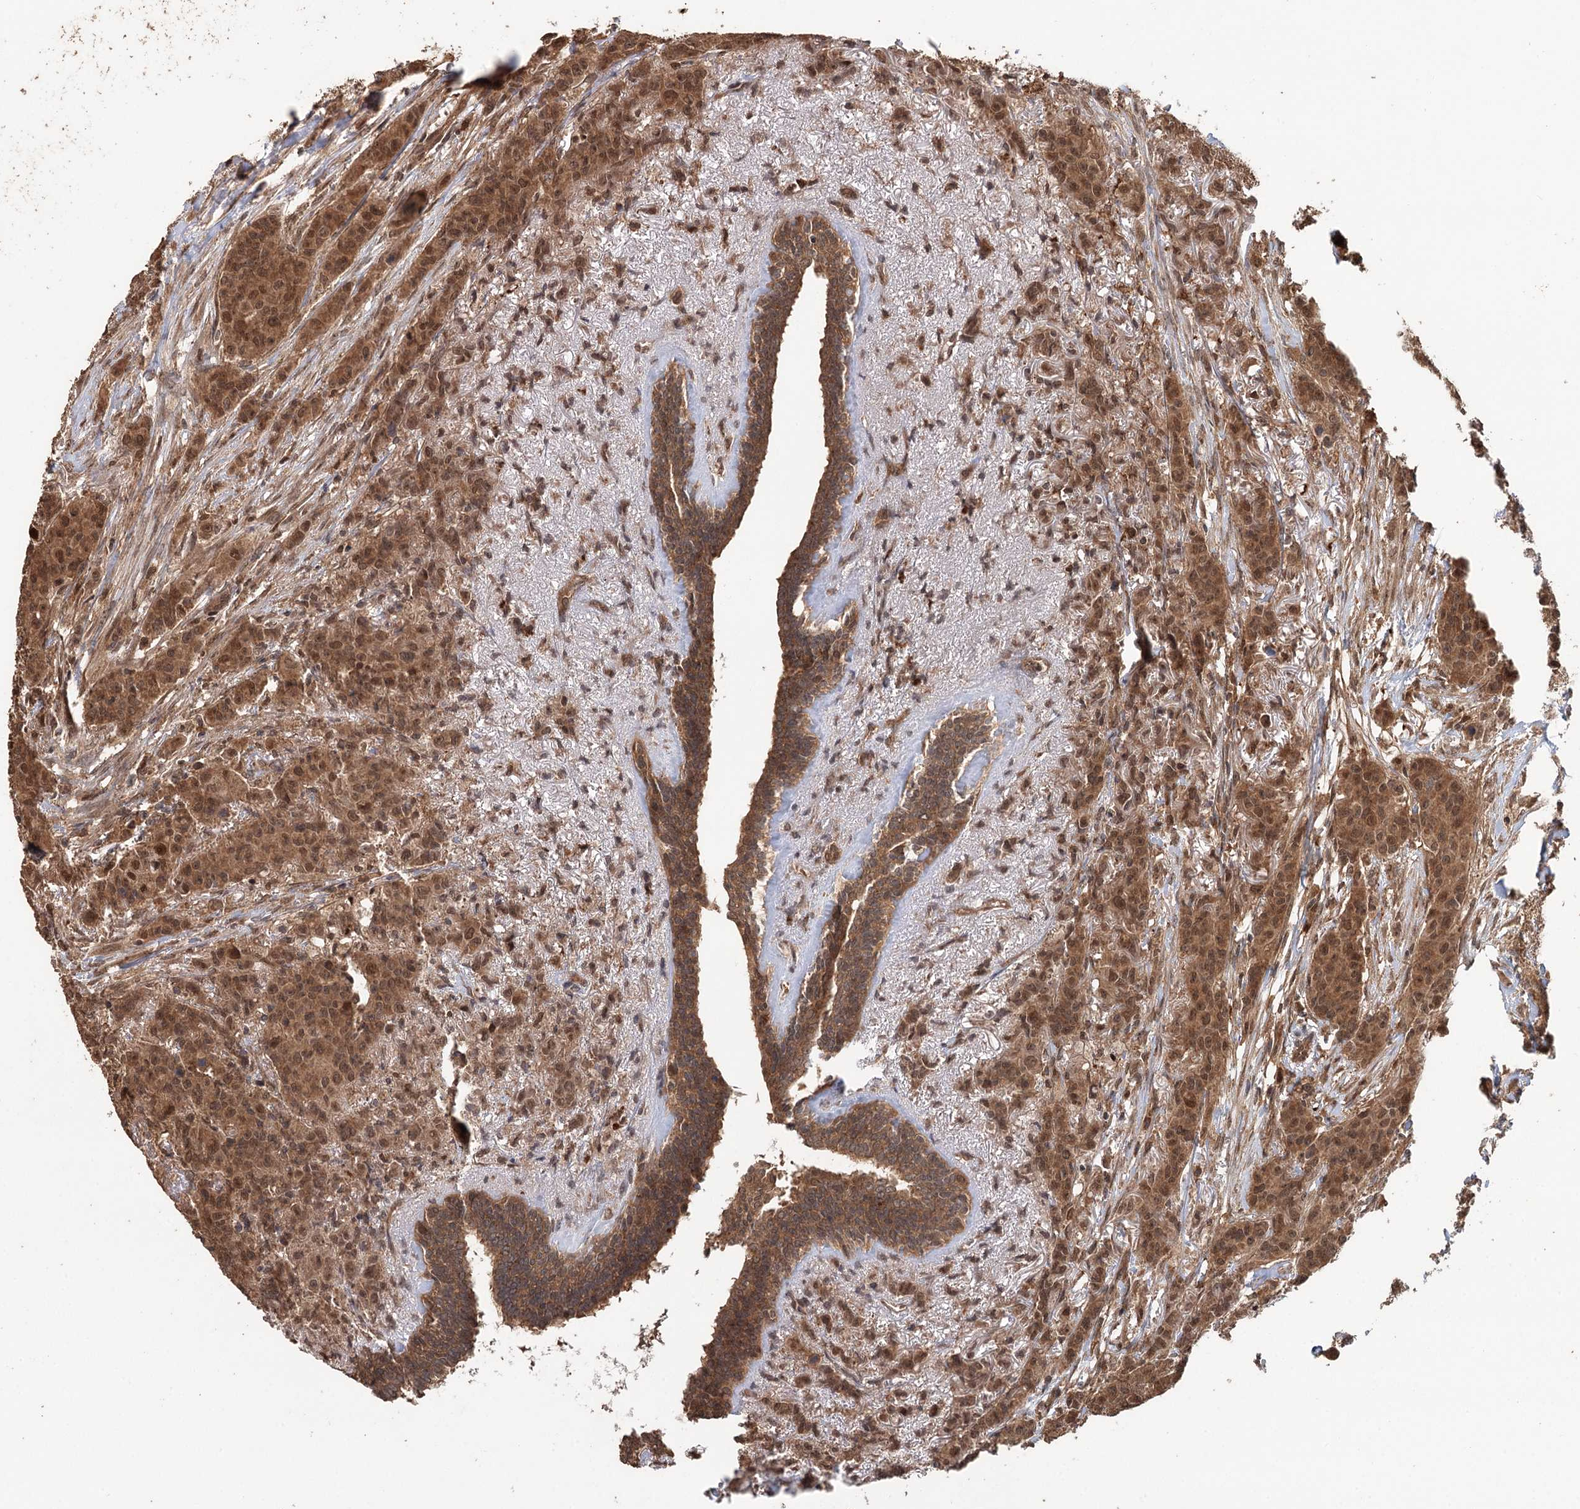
{"staining": {"intensity": "moderate", "quantity": ">75%", "location": "cytoplasmic/membranous,nuclear"}, "tissue": "breast cancer", "cell_type": "Tumor cells", "image_type": "cancer", "snomed": [{"axis": "morphology", "description": "Duct carcinoma"}, {"axis": "topography", "description": "Breast"}], "caption": "Tumor cells reveal moderate cytoplasmic/membranous and nuclear expression in about >75% of cells in breast cancer (intraductal carcinoma). Using DAB (3,3'-diaminobenzidine) (brown) and hematoxylin (blue) stains, captured at high magnification using brightfield microscopy.", "gene": "N6AMT1", "patient": {"sex": "female", "age": 40}}